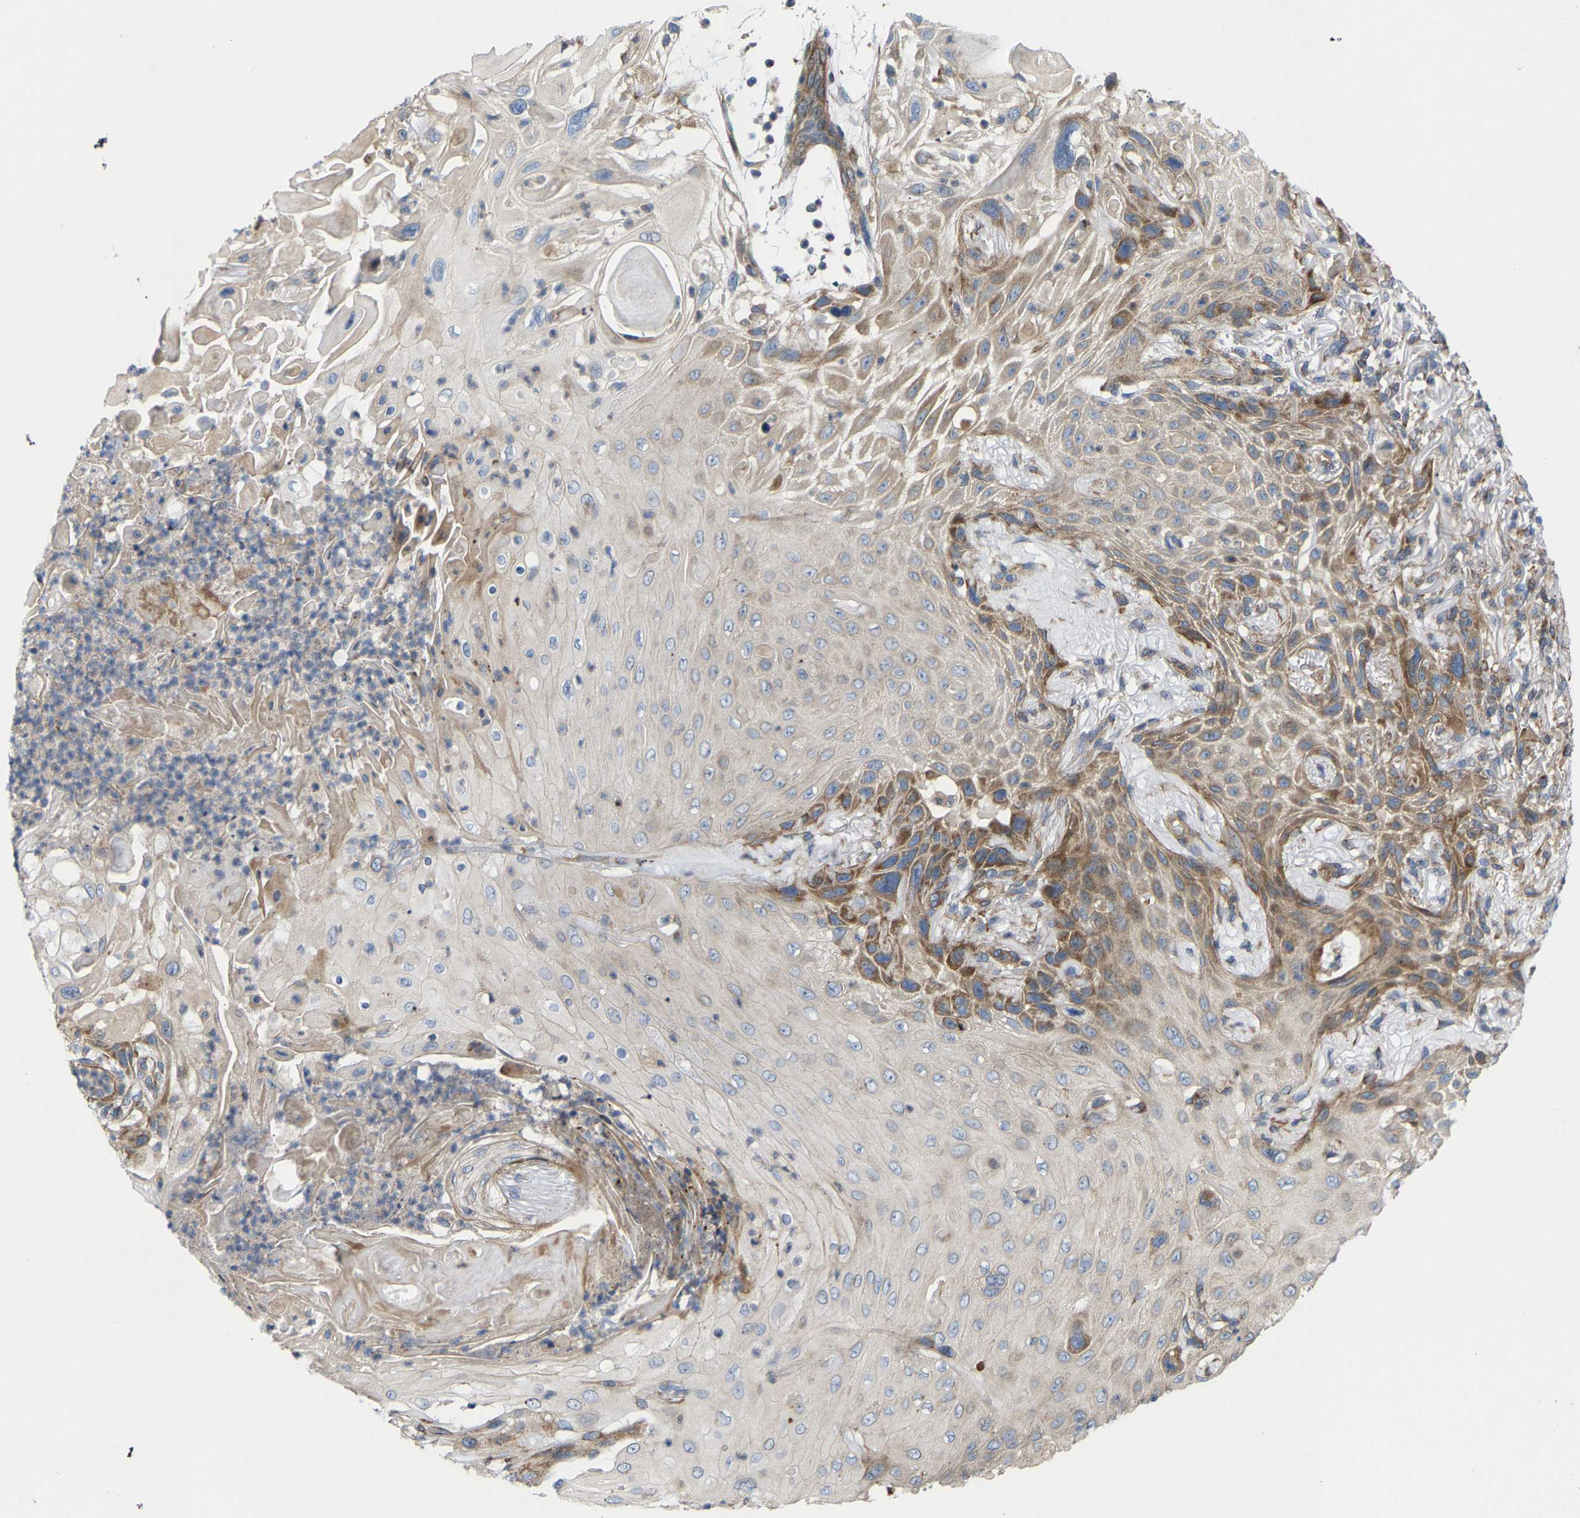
{"staining": {"intensity": "moderate", "quantity": "25%-75%", "location": "cytoplasmic/membranous"}, "tissue": "skin cancer", "cell_type": "Tumor cells", "image_type": "cancer", "snomed": [{"axis": "morphology", "description": "Squamous cell carcinoma, NOS"}, {"axis": "topography", "description": "Skin"}], "caption": "Immunohistochemistry (IHC) image of human skin cancer (squamous cell carcinoma) stained for a protein (brown), which reveals medium levels of moderate cytoplasmic/membranous staining in about 25%-75% of tumor cells.", "gene": "TOR1B", "patient": {"sex": "female", "age": 77}}